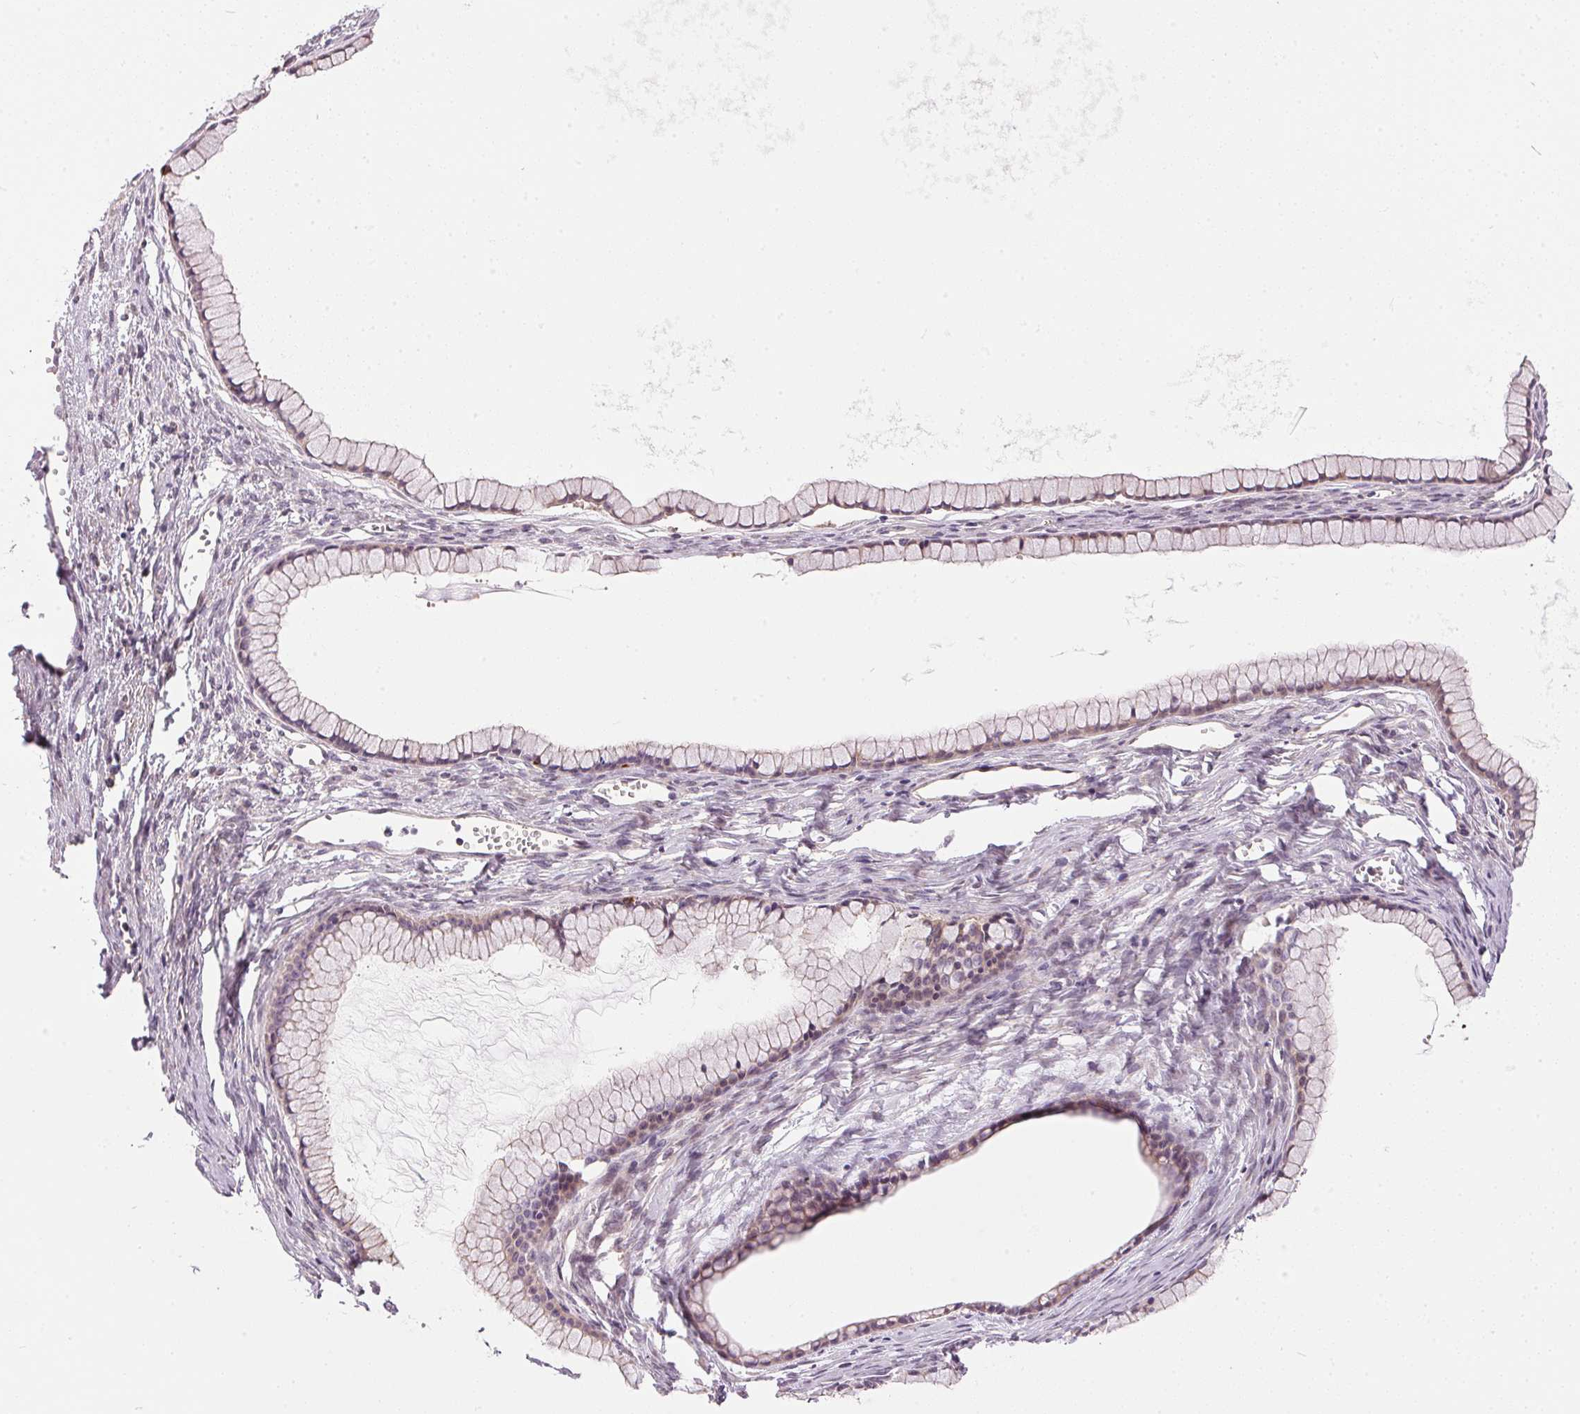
{"staining": {"intensity": "negative", "quantity": "none", "location": "none"}, "tissue": "ovarian cancer", "cell_type": "Tumor cells", "image_type": "cancer", "snomed": [{"axis": "morphology", "description": "Cystadenocarcinoma, mucinous, NOS"}, {"axis": "topography", "description": "Ovary"}], "caption": "Tumor cells are negative for protein expression in human ovarian mucinous cystadenocarcinoma. The staining is performed using DAB (3,3'-diaminobenzidine) brown chromogen with nuclei counter-stained in using hematoxylin.", "gene": "UNC13B", "patient": {"sex": "female", "age": 41}}